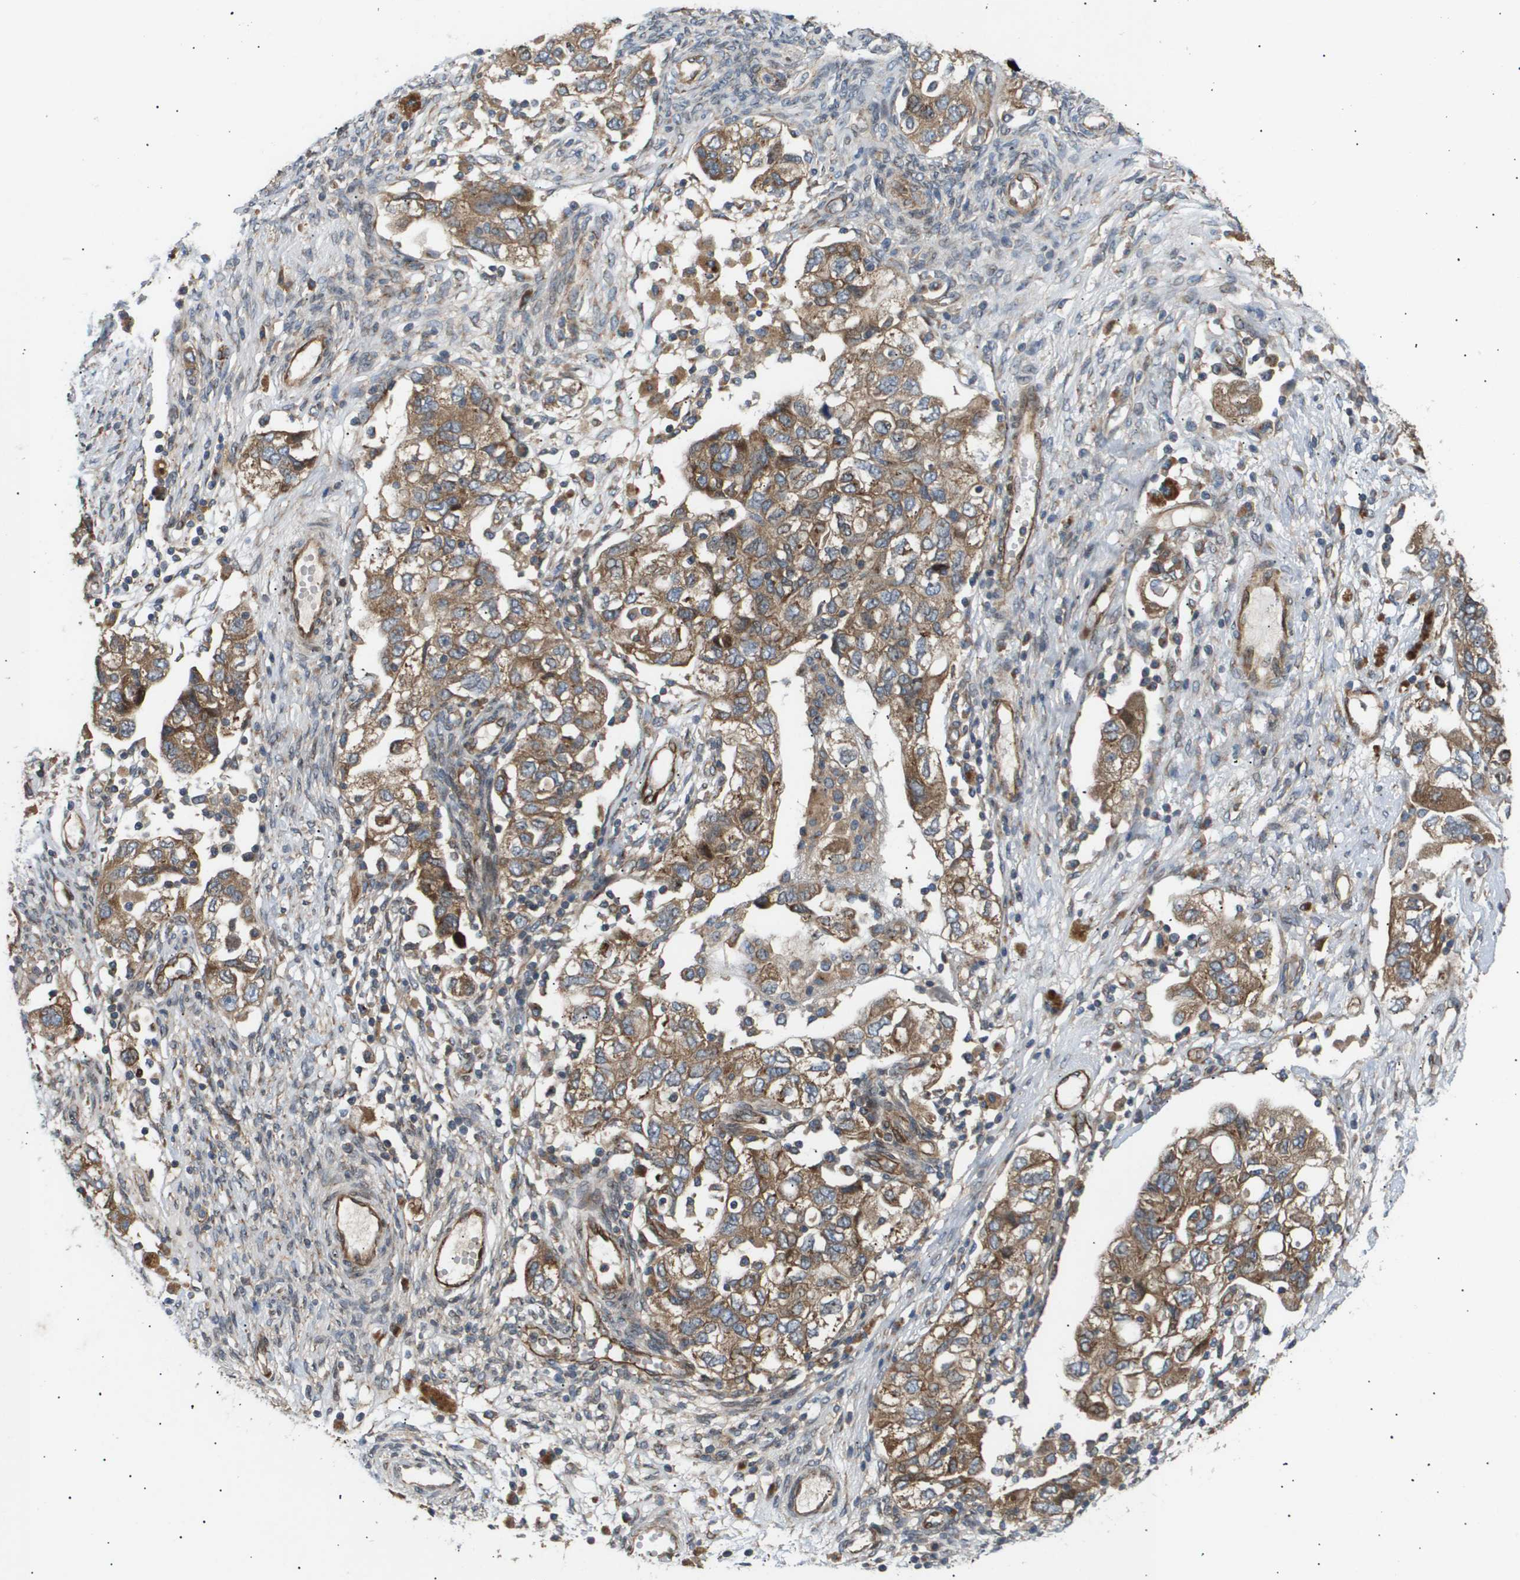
{"staining": {"intensity": "moderate", "quantity": ">75%", "location": "cytoplasmic/membranous"}, "tissue": "ovarian cancer", "cell_type": "Tumor cells", "image_type": "cancer", "snomed": [{"axis": "morphology", "description": "Carcinoma, NOS"}, {"axis": "morphology", "description": "Cystadenocarcinoma, serous, NOS"}, {"axis": "topography", "description": "Ovary"}], "caption": "Moderate cytoplasmic/membranous positivity is identified in about >75% of tumor cells in ovarian cancer (serous cystadenocarcinoma).", "gene": "LYSMD3", "patient": {"sex": "female", "age": 69}}